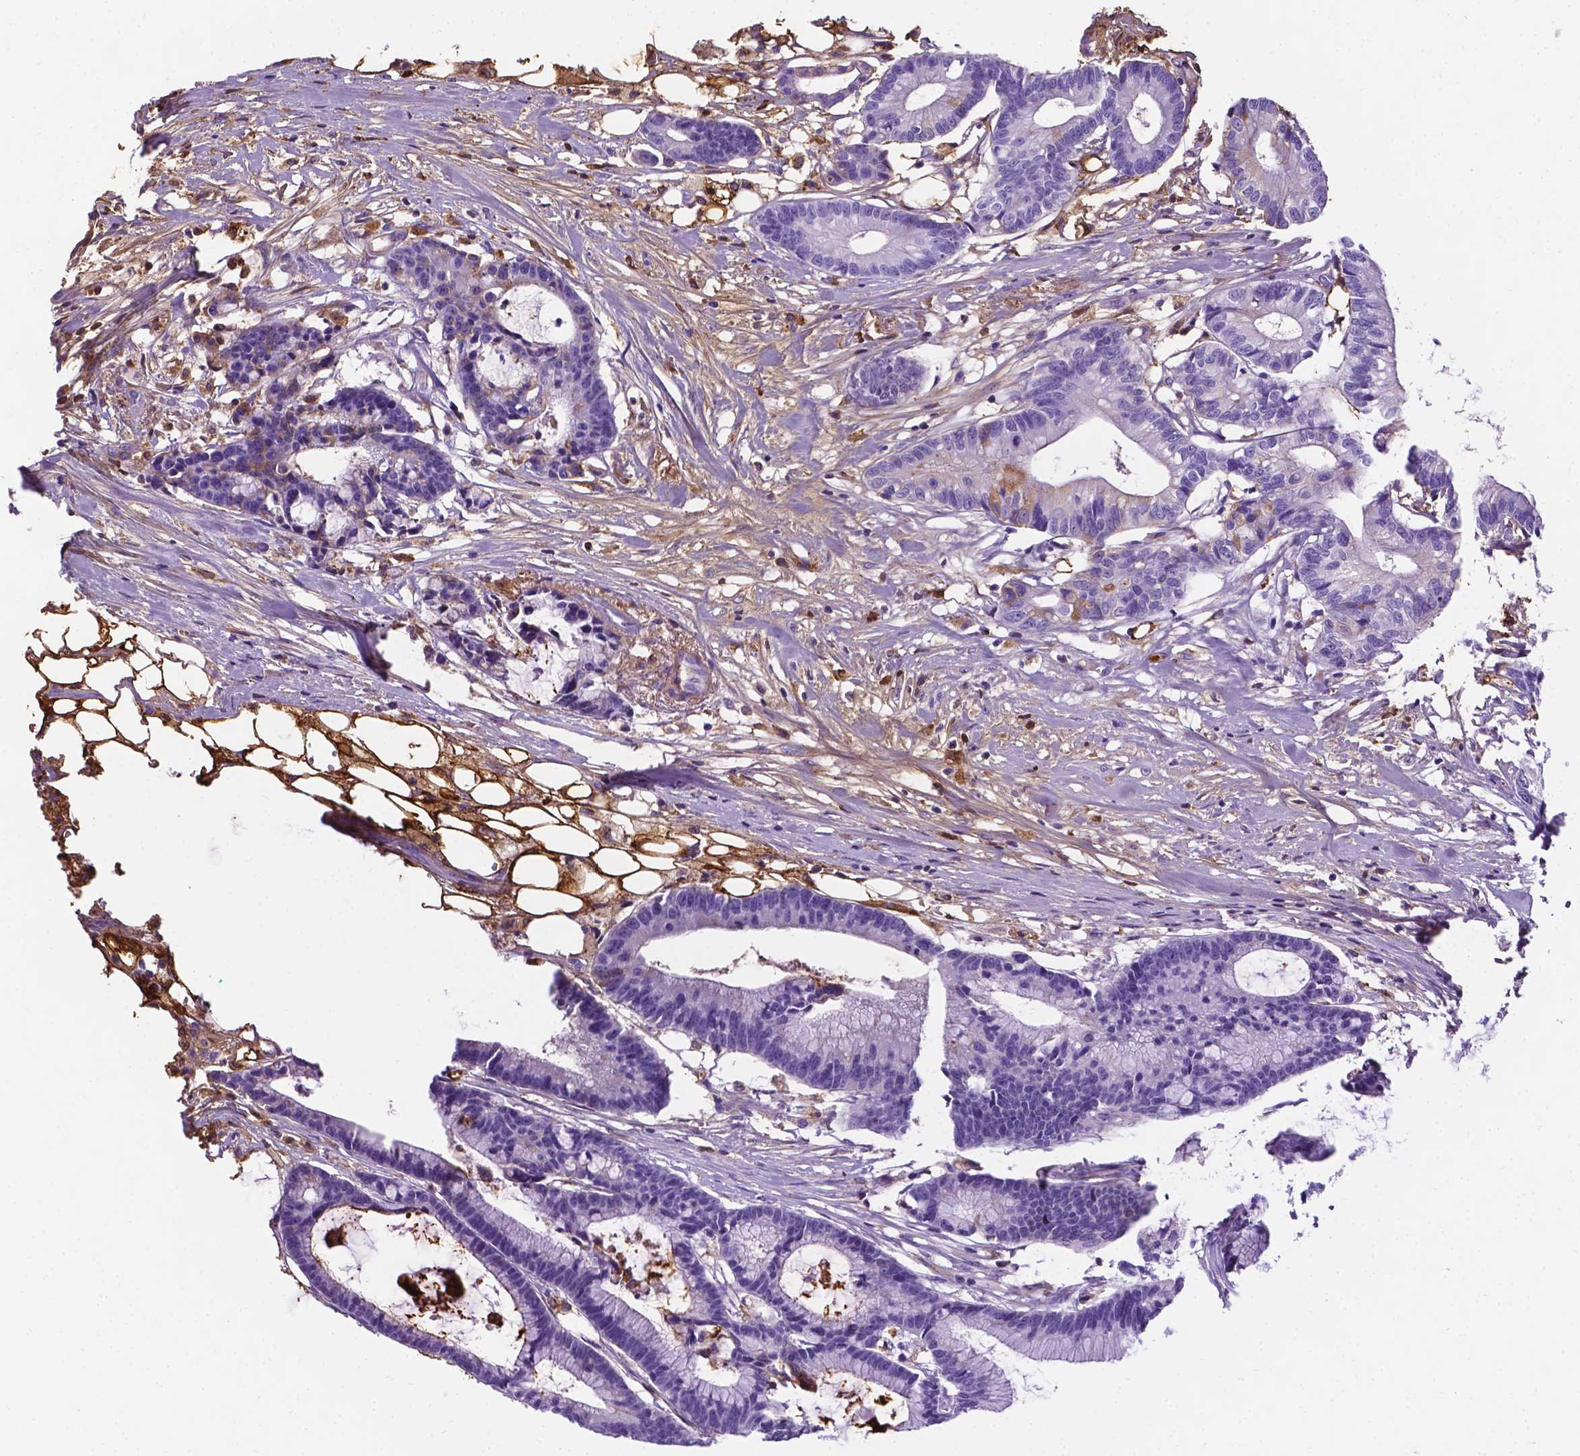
{"staining": {"intensity": "negative", "quantity": "none", "location": "none"}, "tissue": "colorectal cancer", "cell_type": "Tumor cells", "image_type": "cancer", "snomed": [{"axis": "morphology", "description": "Adenocarcinoma, NOS"}, {"axis": "topography", "description": "Colon"}], "caption": "This is an immunohistochemistry photomicrograph of colorectal adenocarcinoma. There is no staining in tumor cells.", "gene": "APOE", "patient": {"sex": "female", "age": 78}}